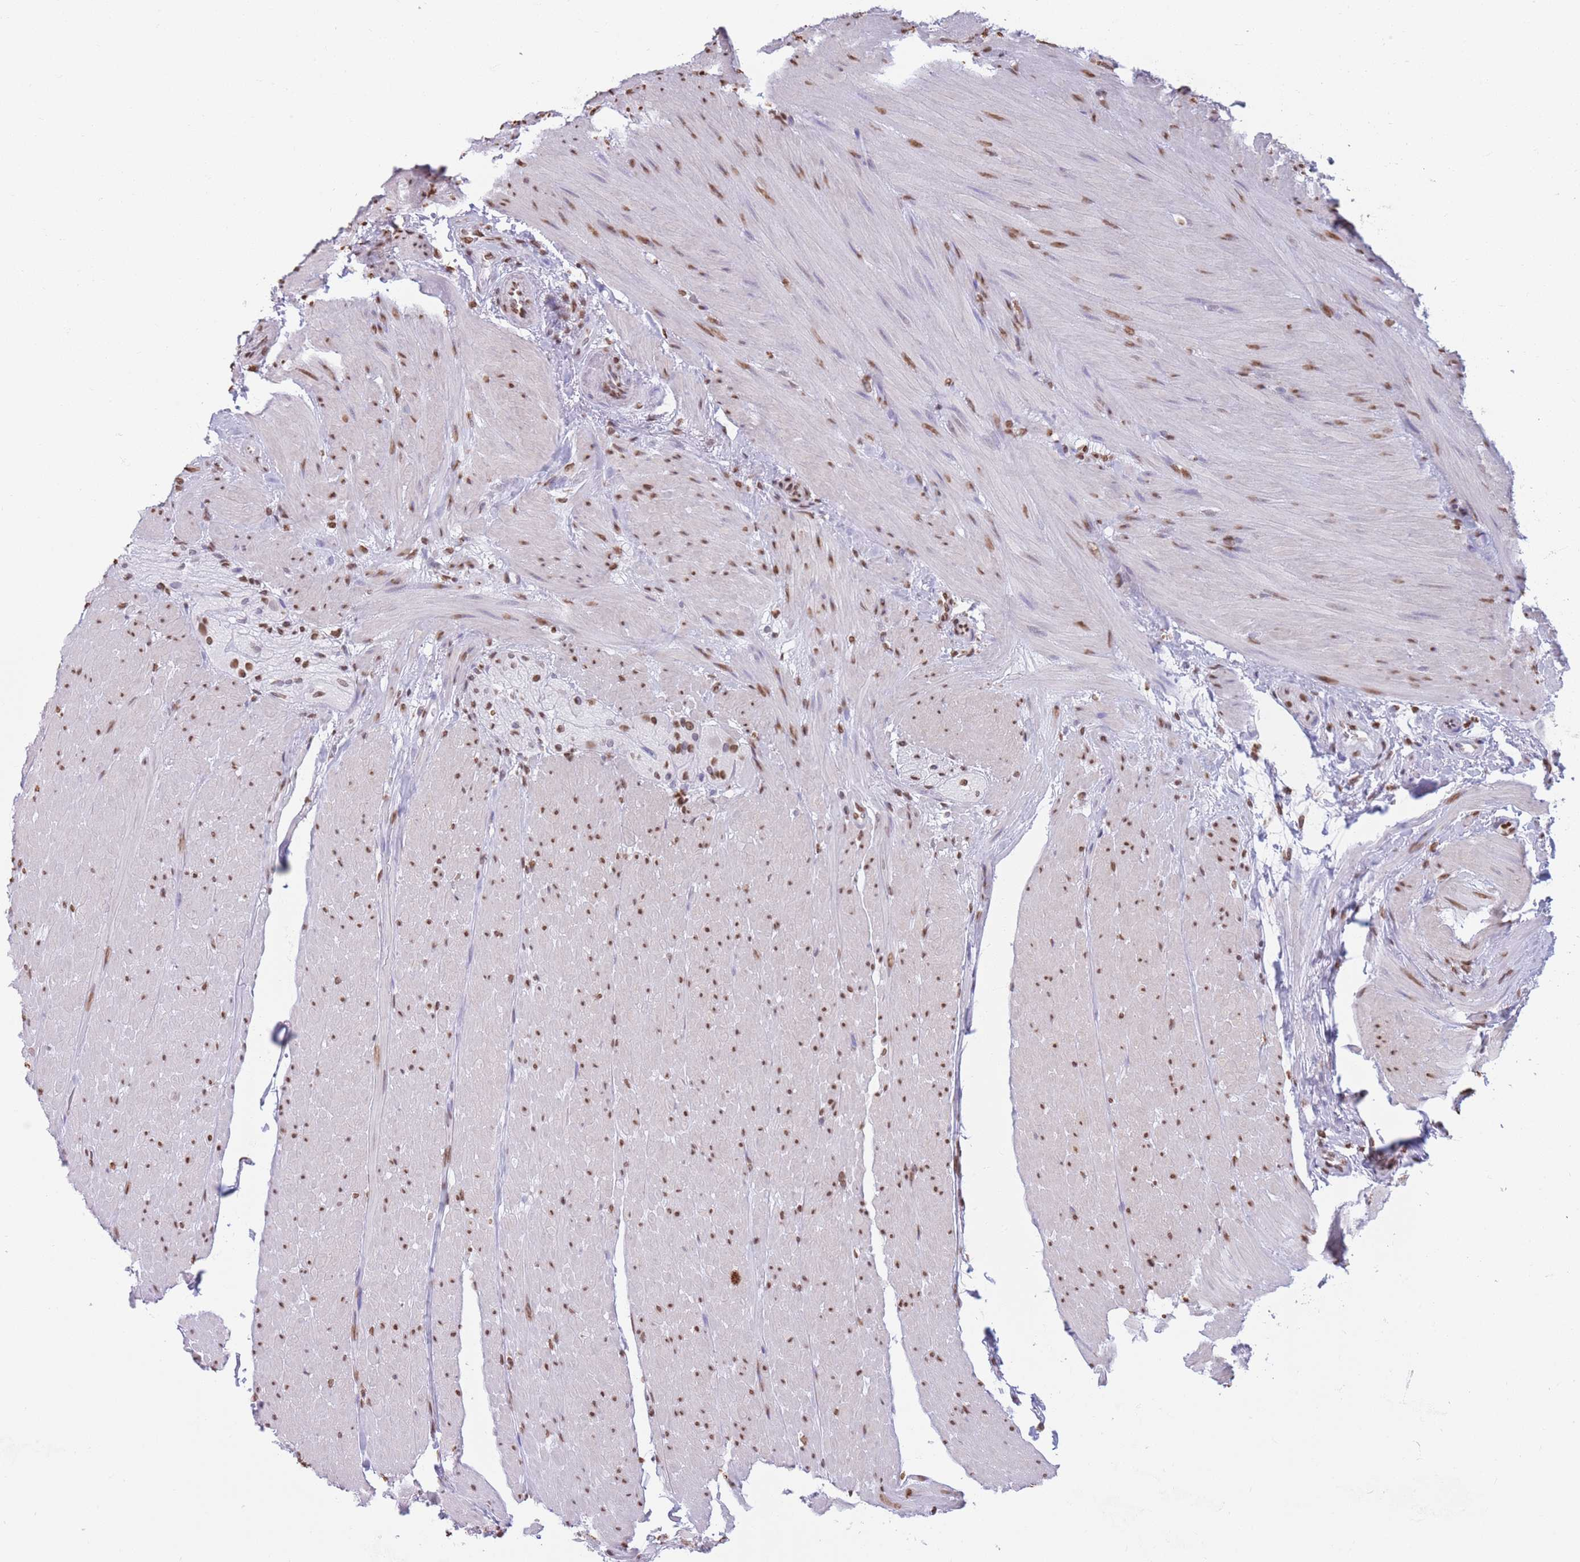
{"staining": {"intensity": "moderate", "quantity": ">75%", "location": "nuclear"}, "tissue": "colon", "cell_type": "Endothelial cells", "image_type": "normal", "snomed": [{"axis": "morphology", "description": "Normal tissue, NOS"}, {"axis": "topography", "description": "Colon"}], "caption": "Approximately >75% of endothelial cells in normal human colon show moderate nuclear protein staining as visualized by brown immunohistochemical staining.", "gene": "RYK", "patient": {"sex": "female", "age": 82}}